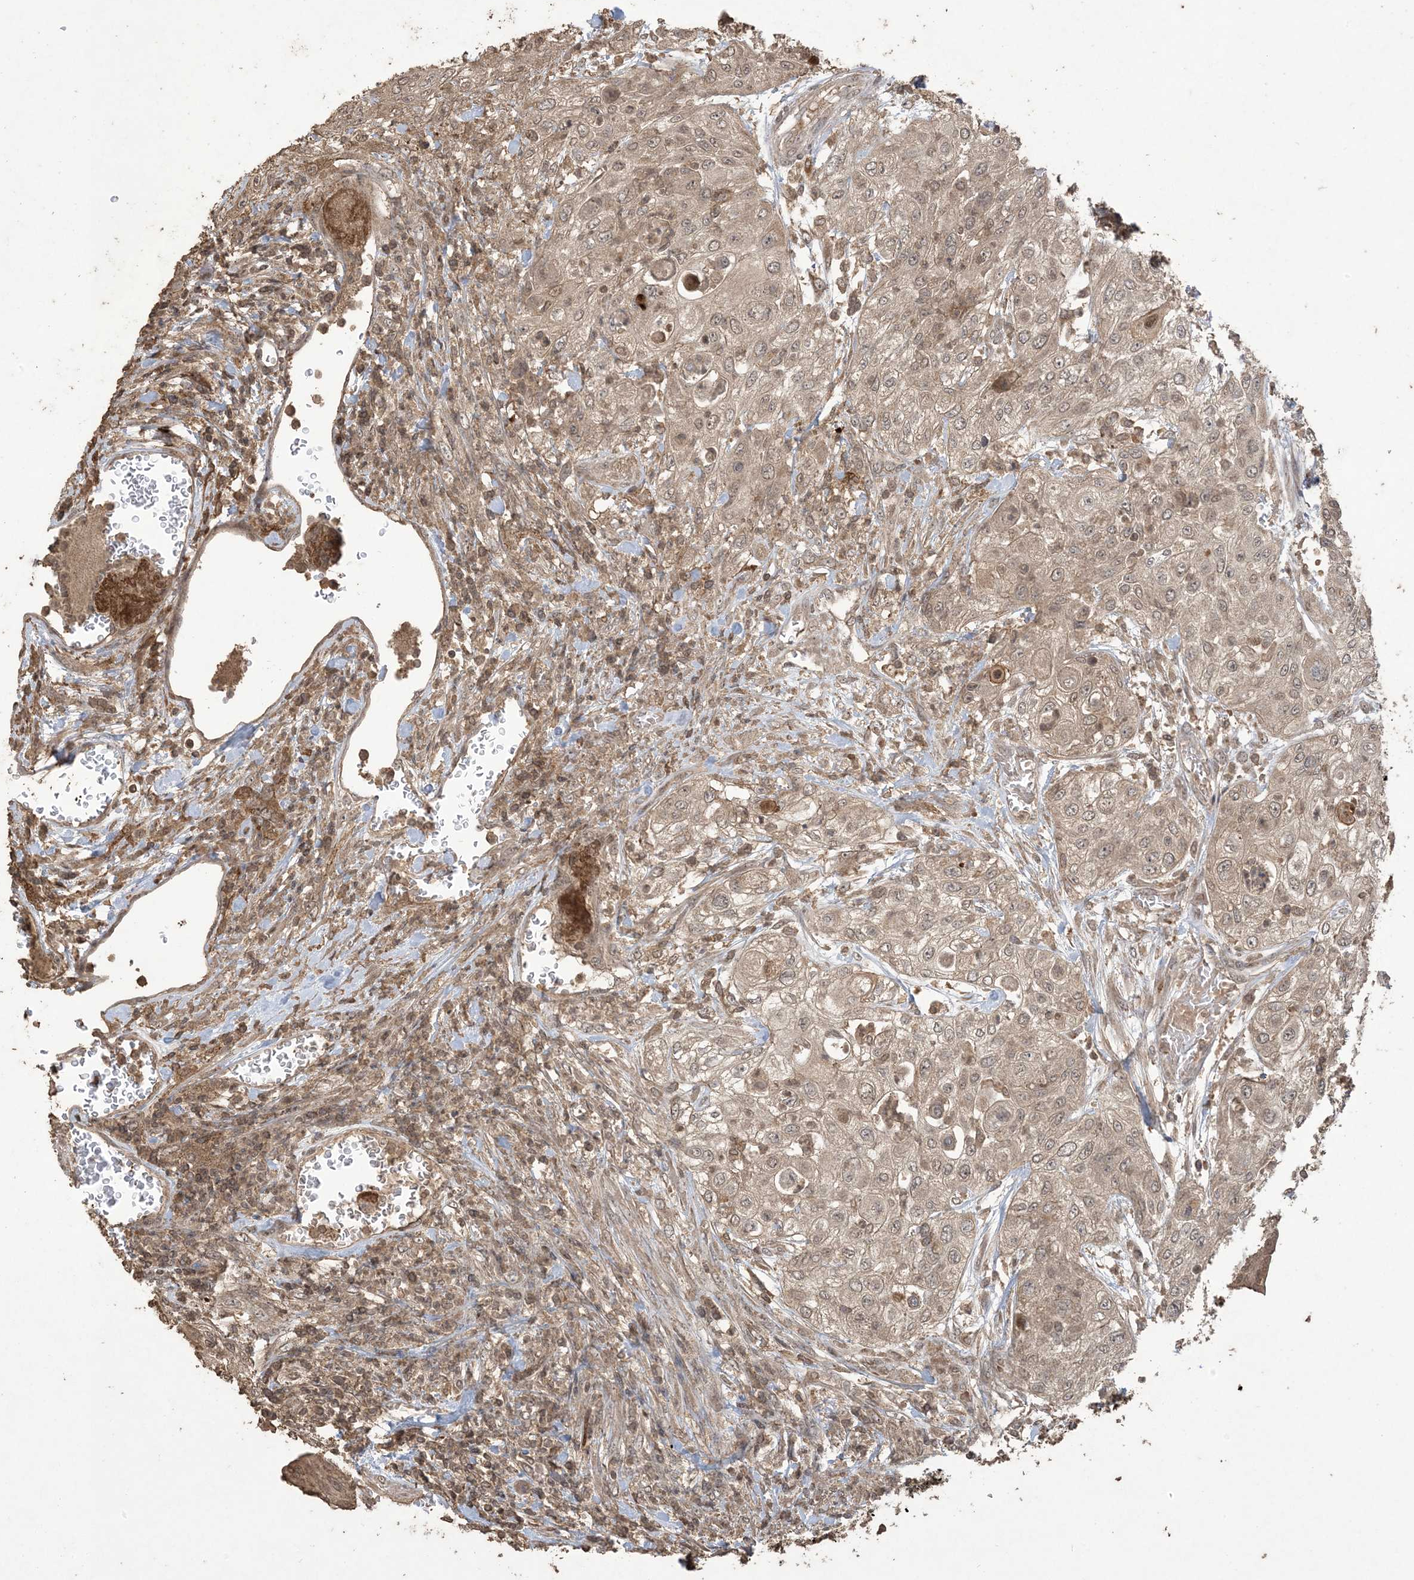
{"staining": {"intensity": "weak", "quantity": "25%-75%", "location": "cytoplasmic/membranous"}, "tissue": "urothelial cancer", "cell_type": "Tumor cells", "image_type": "cancer", "snomed": [{"axis": "morphology", "description": "Urothelial carcinoma, High grade"}, {"axis": "topography", "description": "Urinary bladder"}], "caption": "Protein staining shows weak cytoplasmic/membranous expression in approximately 25%-75% of tumor cells in urothelial carcinoma (high-grade).", "gene": "EFCAB8", "patient": {"sex": "female", "age": 79}}